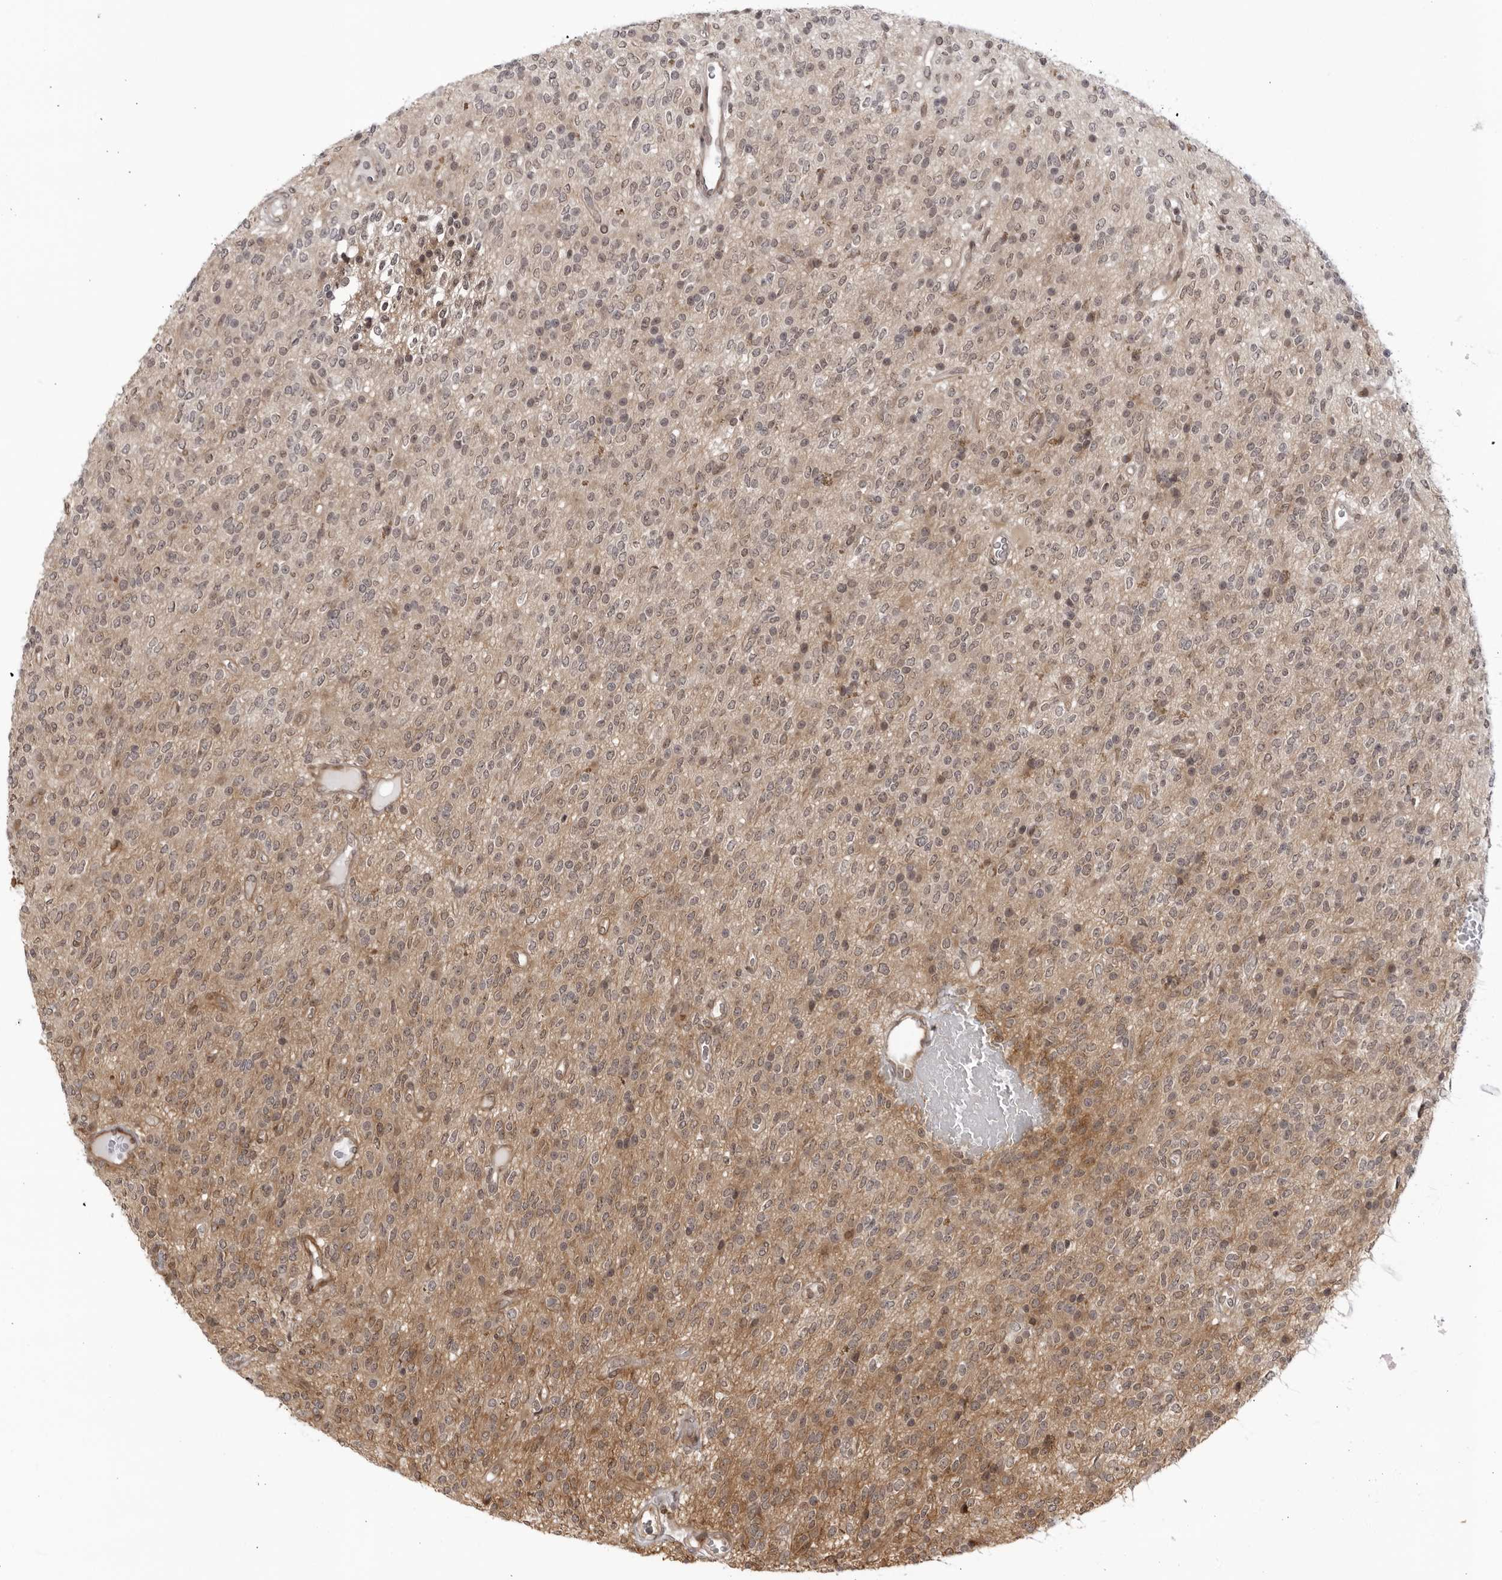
{"staining": {"intensity": "weak", "quantity": ">75%", "location": "cytoplasmic/membranous,nuclear"}, "tissue": "glioma", "cell_type": "Tumor cells", "image_type": "cancer", "snomed": [{"axis": "morphology", "description": "Glioma, malignant, High grade"}, {"axis": "topography", "description": "Brain"}], "caption": "A high-resolution photomicrograph shows immunohistochemistry staining of glioma, which exhibits weak cytoplasmic/membranous and nuclear expression in about >75% of tumor cells.", "gene": "CNBD1", "patient": {"sex": "male", "age": 34}}